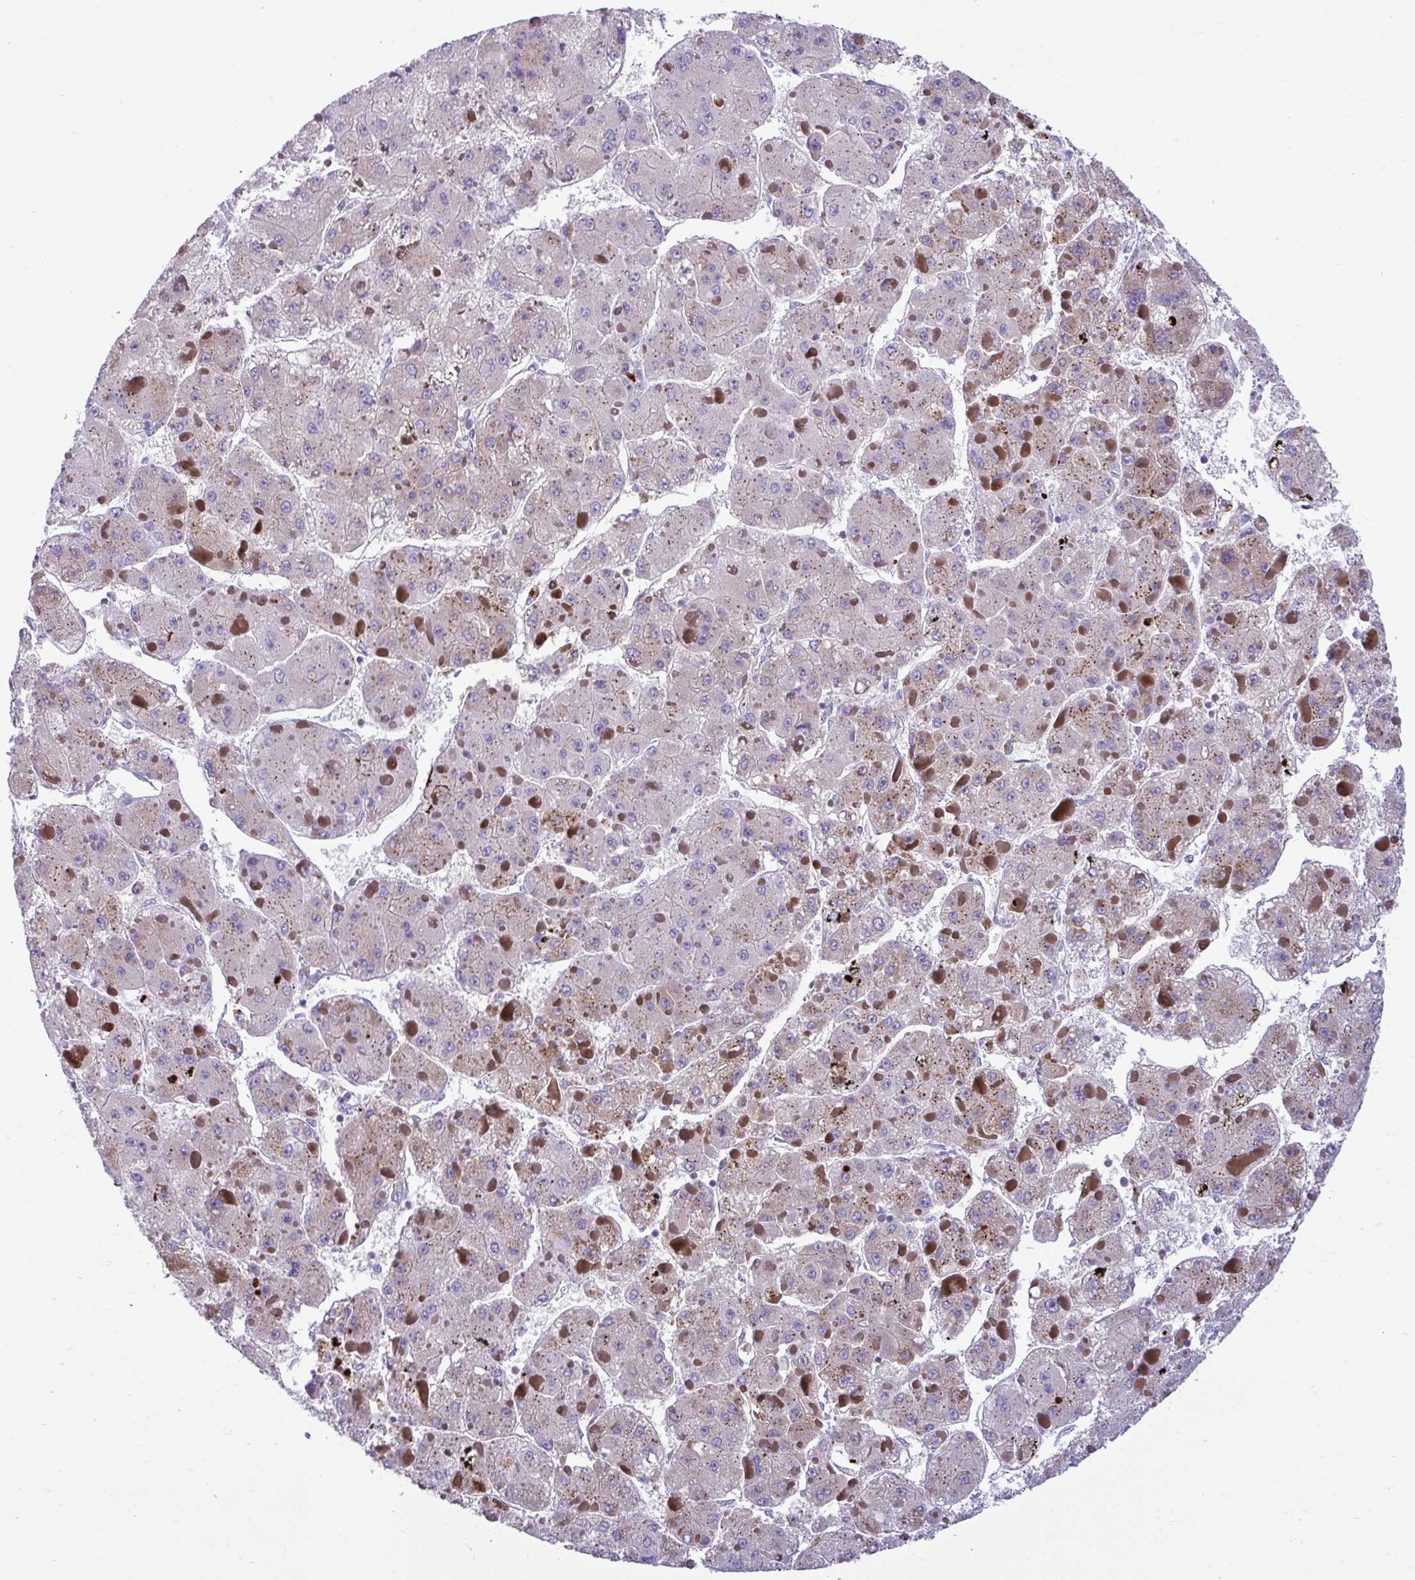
{"staining": {"intensity": "weak", "quantity": "25%-75%", "location": "cytoplasmic/membranous"}, "tissue": "liver cancer", "cell_type": "Tumor cells", "image_type": "cancer", "snomed": [{"axis": "morphology", "description": "Carcinoma, Hepatocellular, NOS"}, {"axis": "topography", "description": "Liver"}], "caption": "Liver cancer (hepatocellular carcinoma) was stained to show a protein in brown. There is low levels of weak cytoplasmic/membranous positivity in about 25%-75% of tumor cells.", "gene": "MRPS16", "patient": {"sex": "female", "age": 73}}